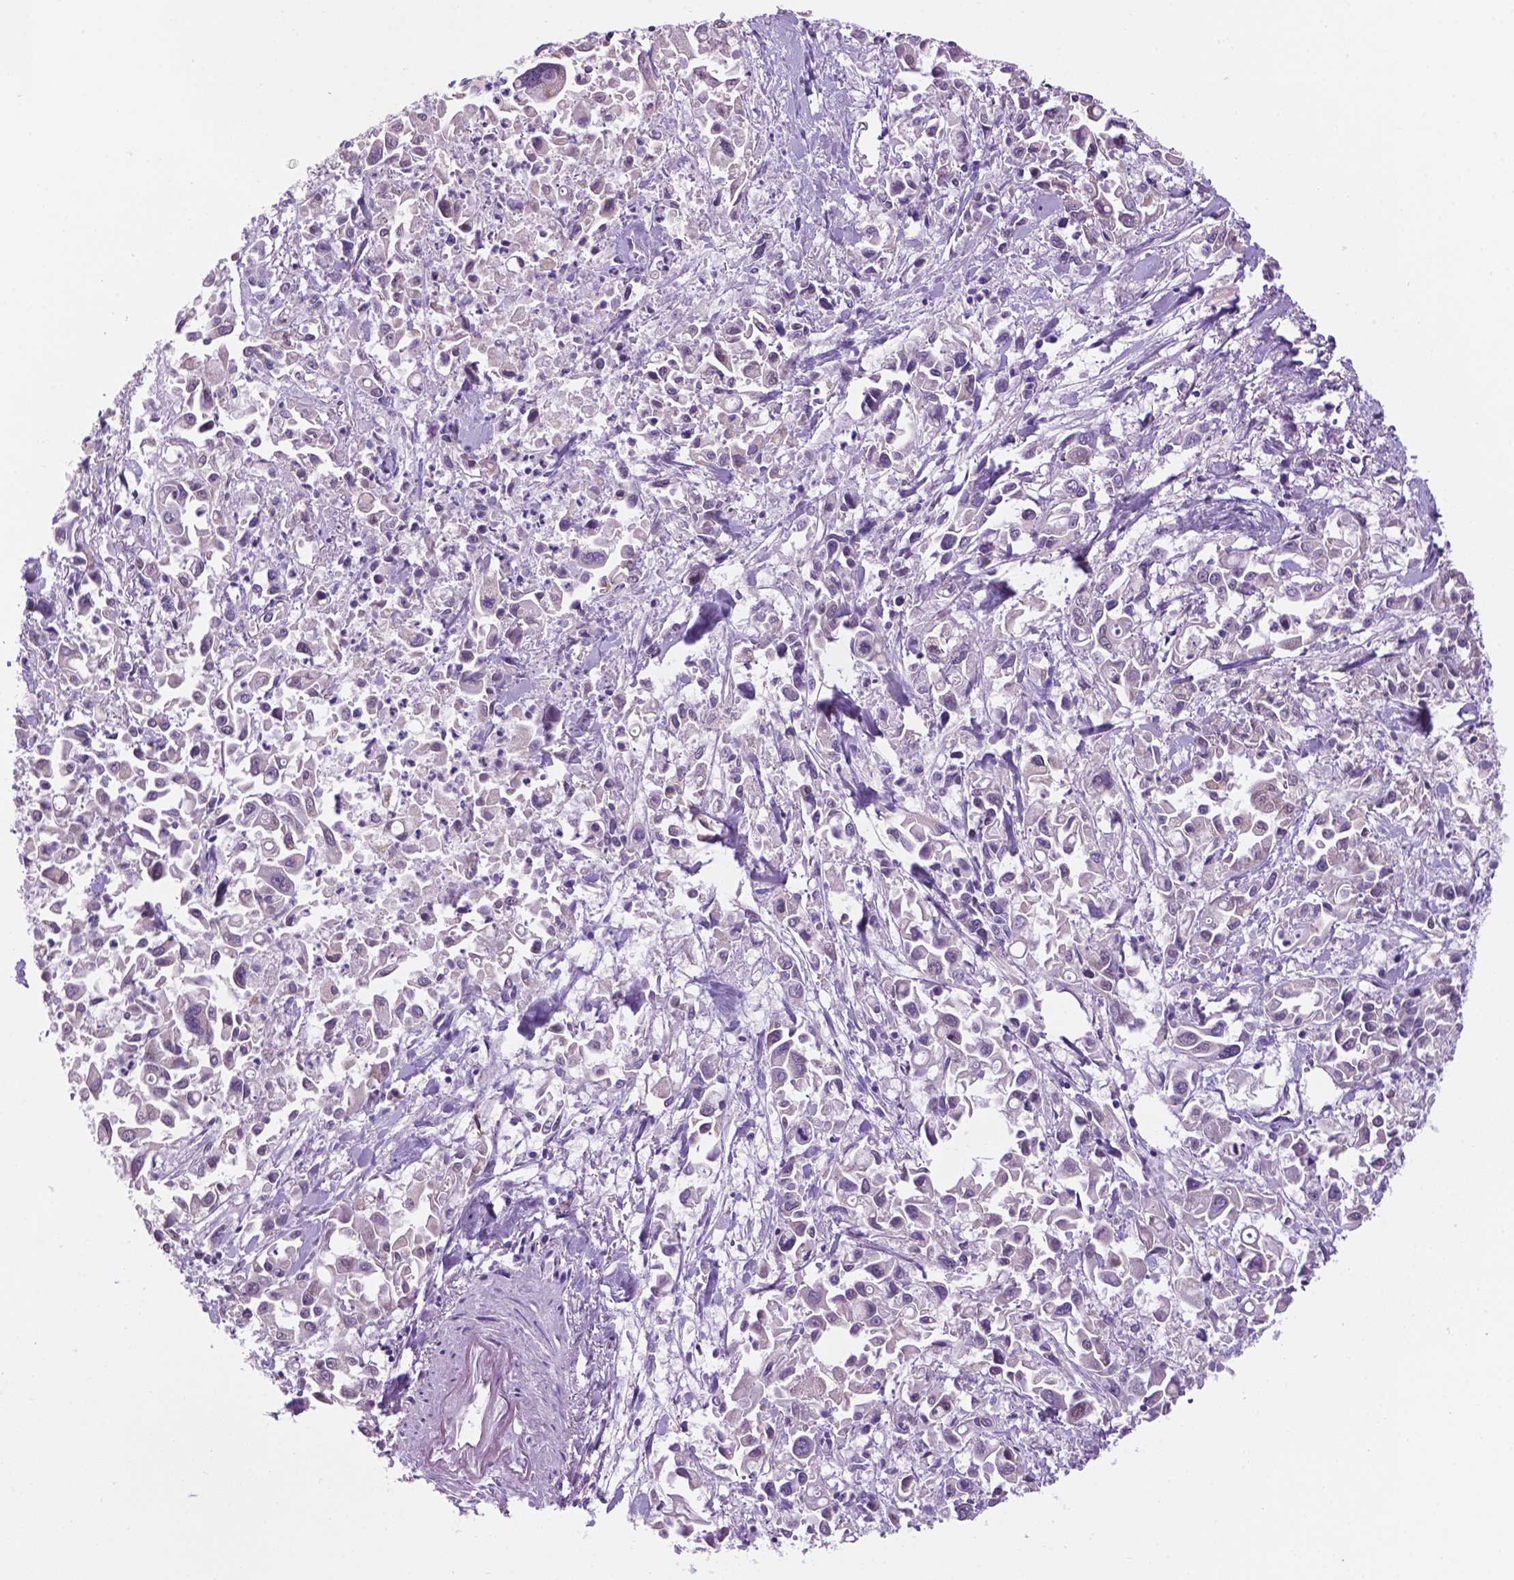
{"staining": {"intensity": "negative", "quantity": "none", "location": "none"}, "tissue": "pancreatic cancer", "cell_type": "Tumor cells", "image_type": "cancer", "snomed": [{"axis": "morphology", "description": "Adenocarcinoma, NOS"}, {"axis": "topography", "description": "Pancreas"}], "caption": "Pancreatic cancer stained for a protein using immunohistochemistry demonstrates no staining tumor cells.", "gene": "C18orf21", "patient": {"sex": "female", "age": 83}}